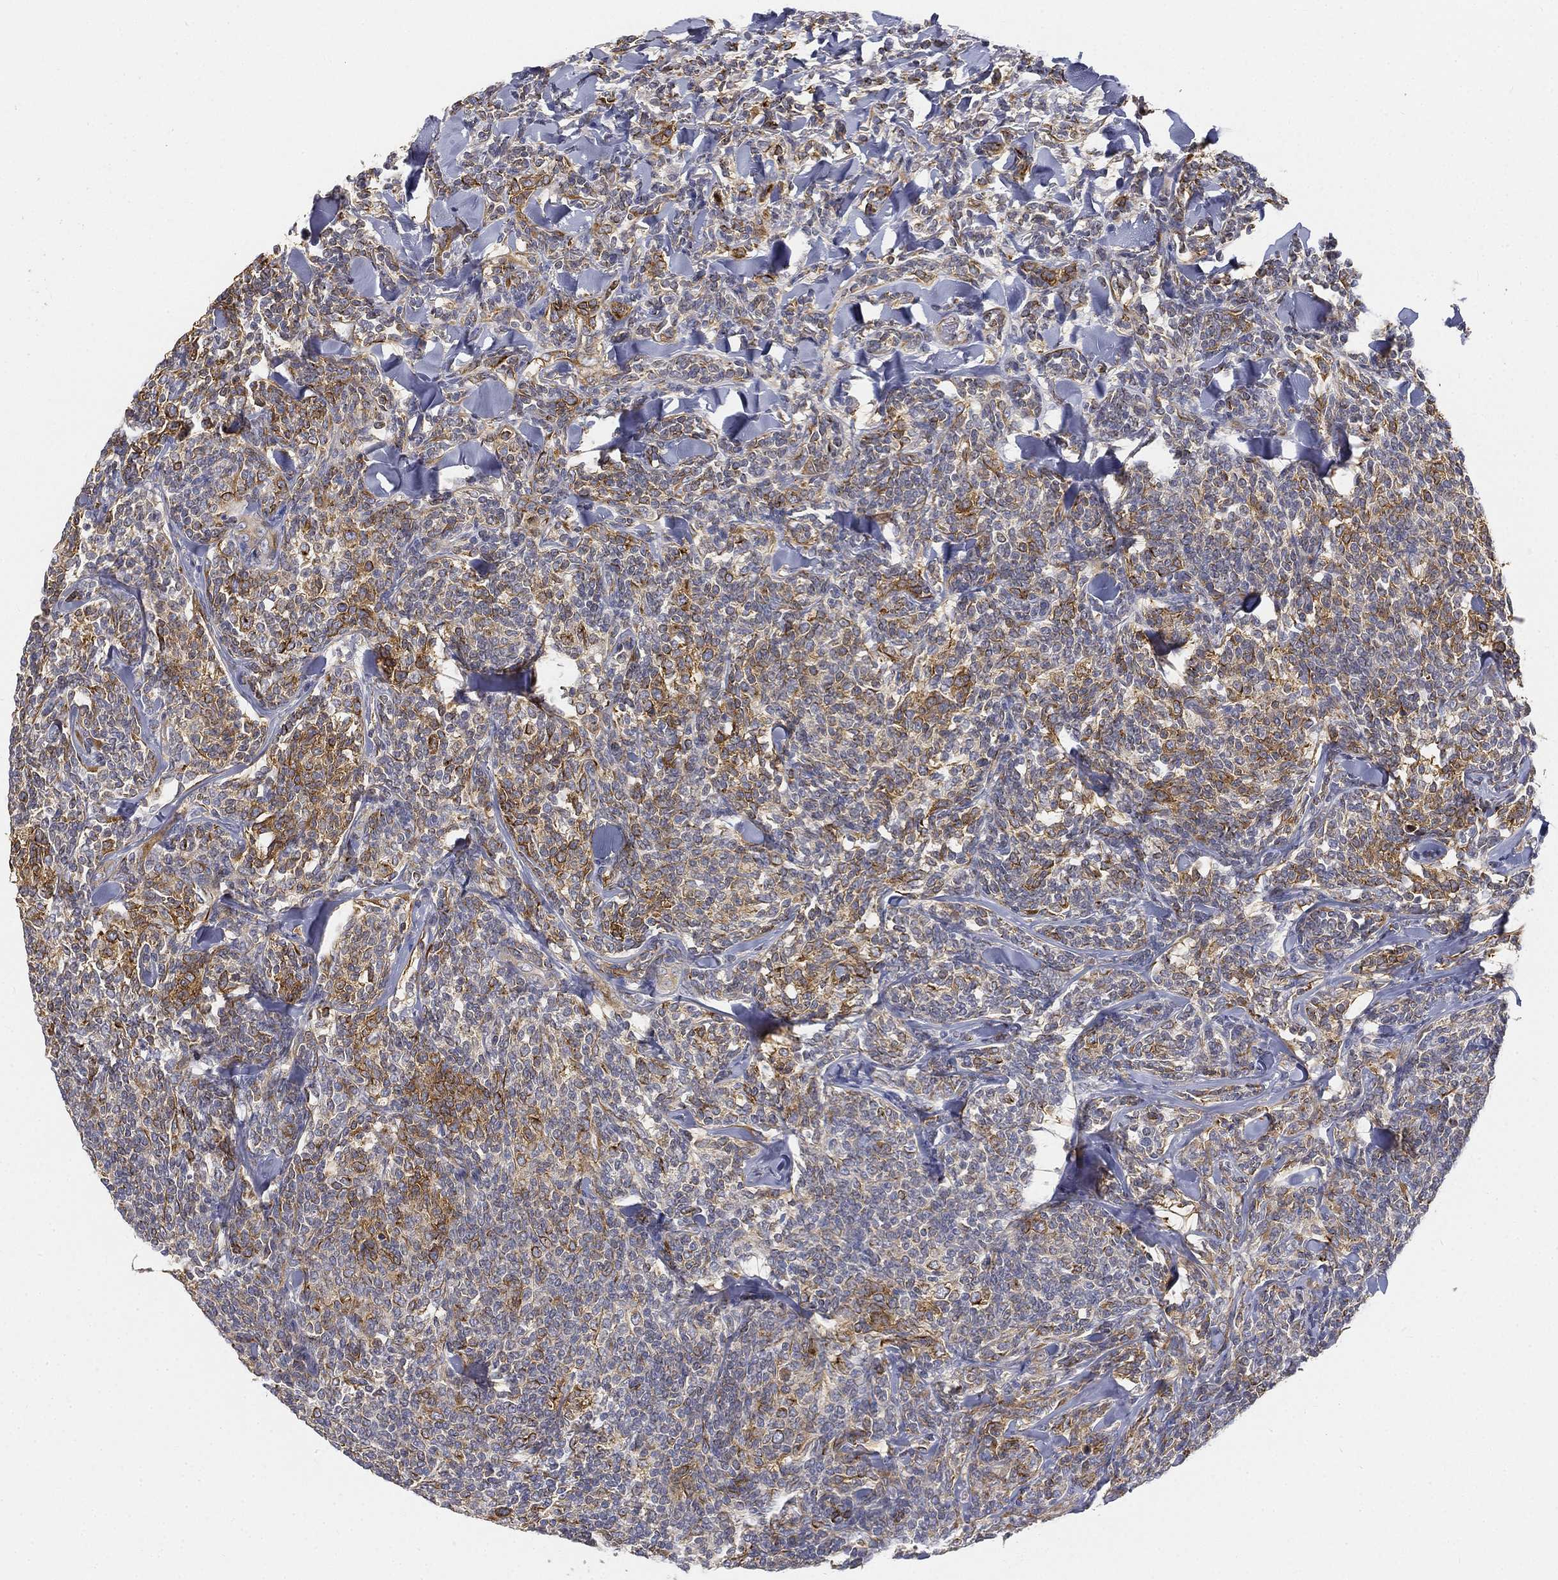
{"staining": {"intensity": "strong", "quantity": "25%-75%", "location": "cytoplasmic/membranous"}, "tissue": "lymphoma", "cell_type": "Tumor cells", "image_type": "cancer", "snomed": [{"axis": "morphology", "description": "Malignant lymphoma, non-Hodgkin's type, Low grade"}, {"axis": "topography", "description": "Lymph node"}], "caption": "Lymphoma stained with immunohistochemistry (IHC) exhibits strong cytoplasmic/membranous expression in approximately 25%-75% of tumor cells. (DAB = brown stain, brightfield microscopy at high magnification).", "gene": "TMEM25", "patient": {"sex": "female", "age": 56}}